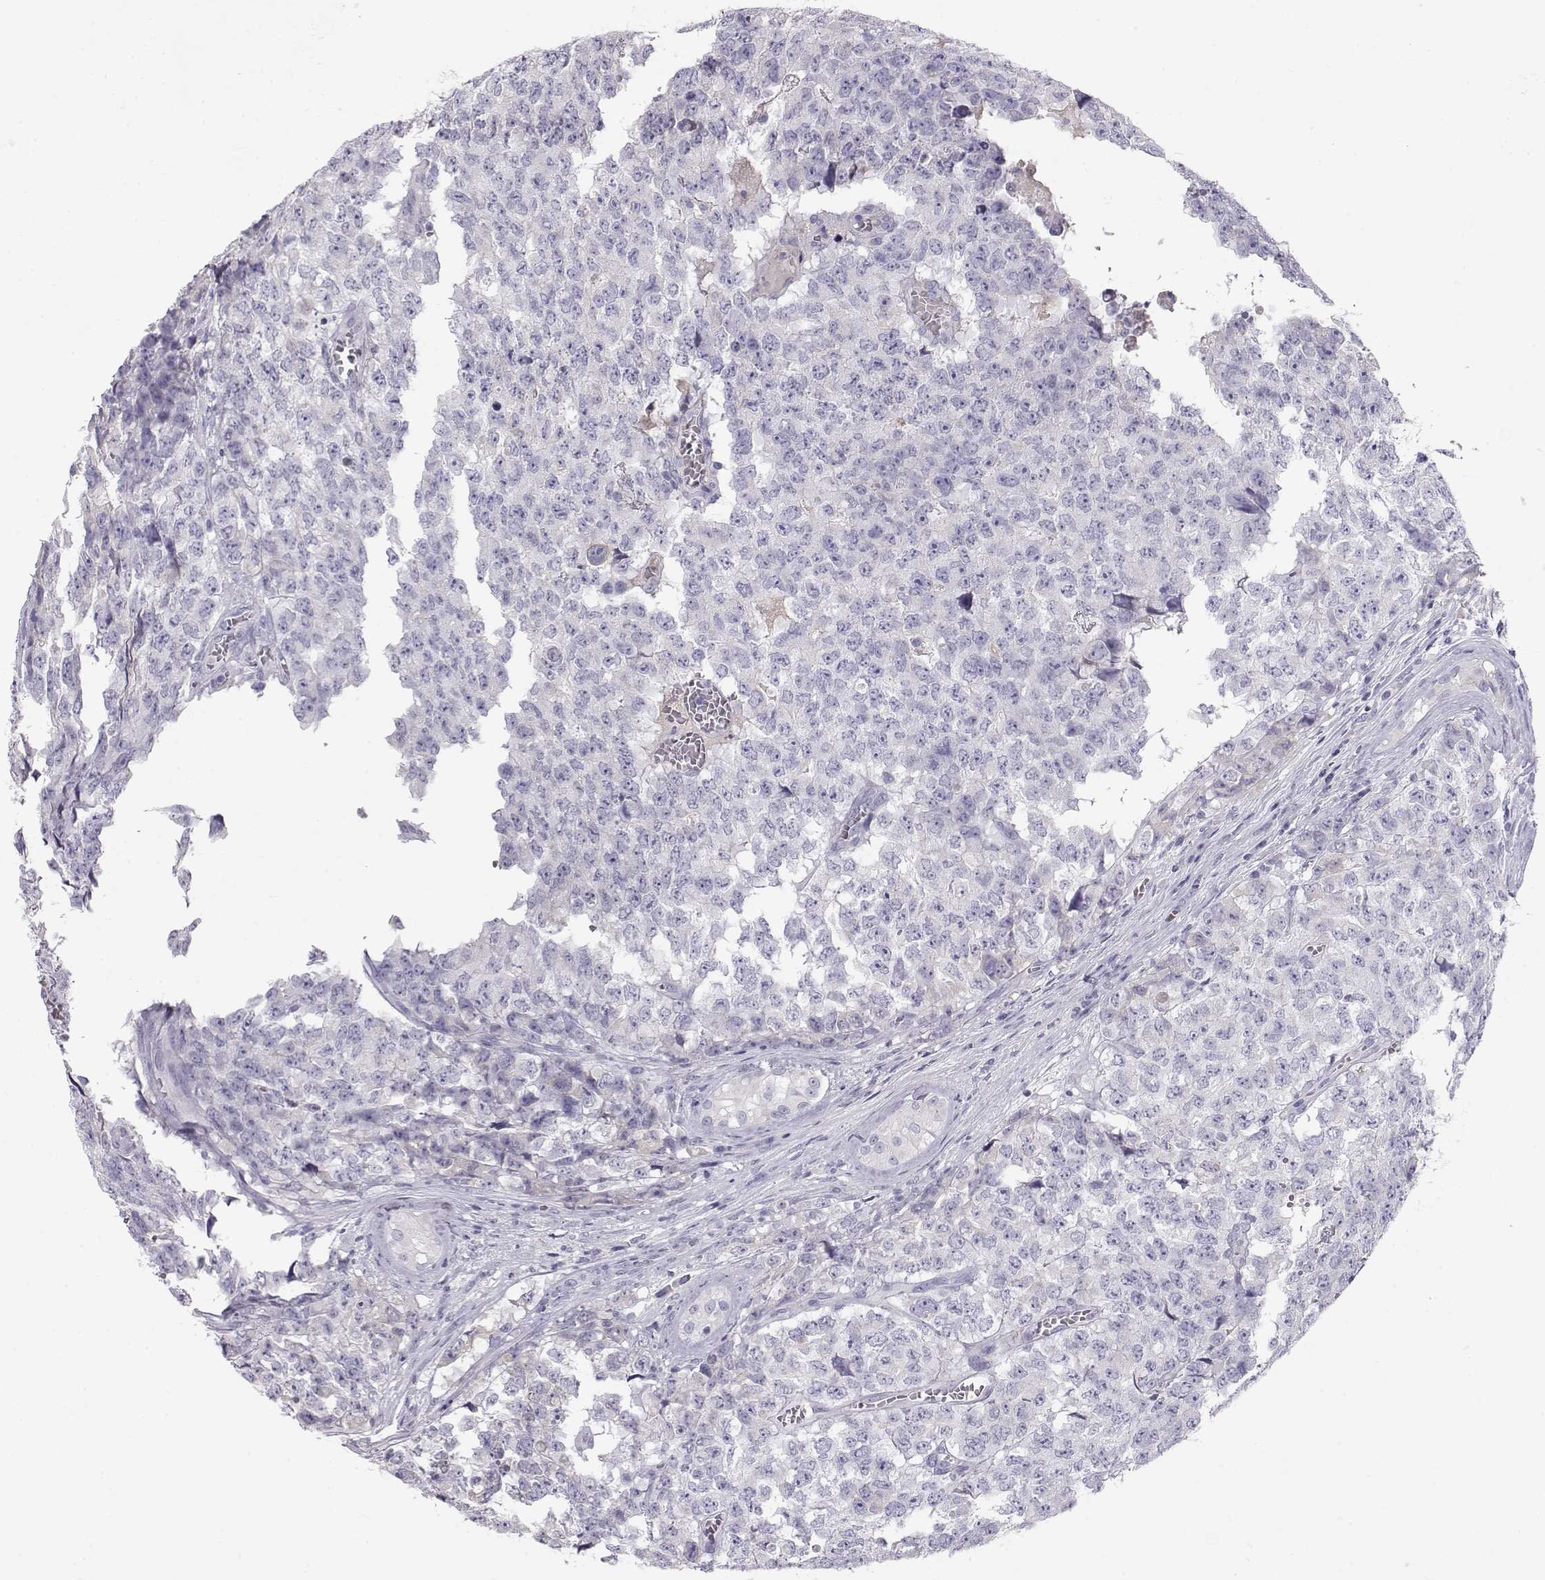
{"staining": {"intensity": "negative", "quantity": "none", "location": "none"}, "tissue": "testis cancer", "cell_type": "Tumor cells", "image_type": "cancer", "snomed": [{"axis": "morphology", "description": "Carcinoma, Embryonal, NOS"}, {"axis": "topography", "description": "Testis"}], "caption": "An immunohistochemistry micrograph of embryonal carcinoma (testis) is shown. There is no staining in tumor cells of embryonal carcinoma (testis).", "gene": "GPR26", "patient": {"sex": "male", "age": 23}}